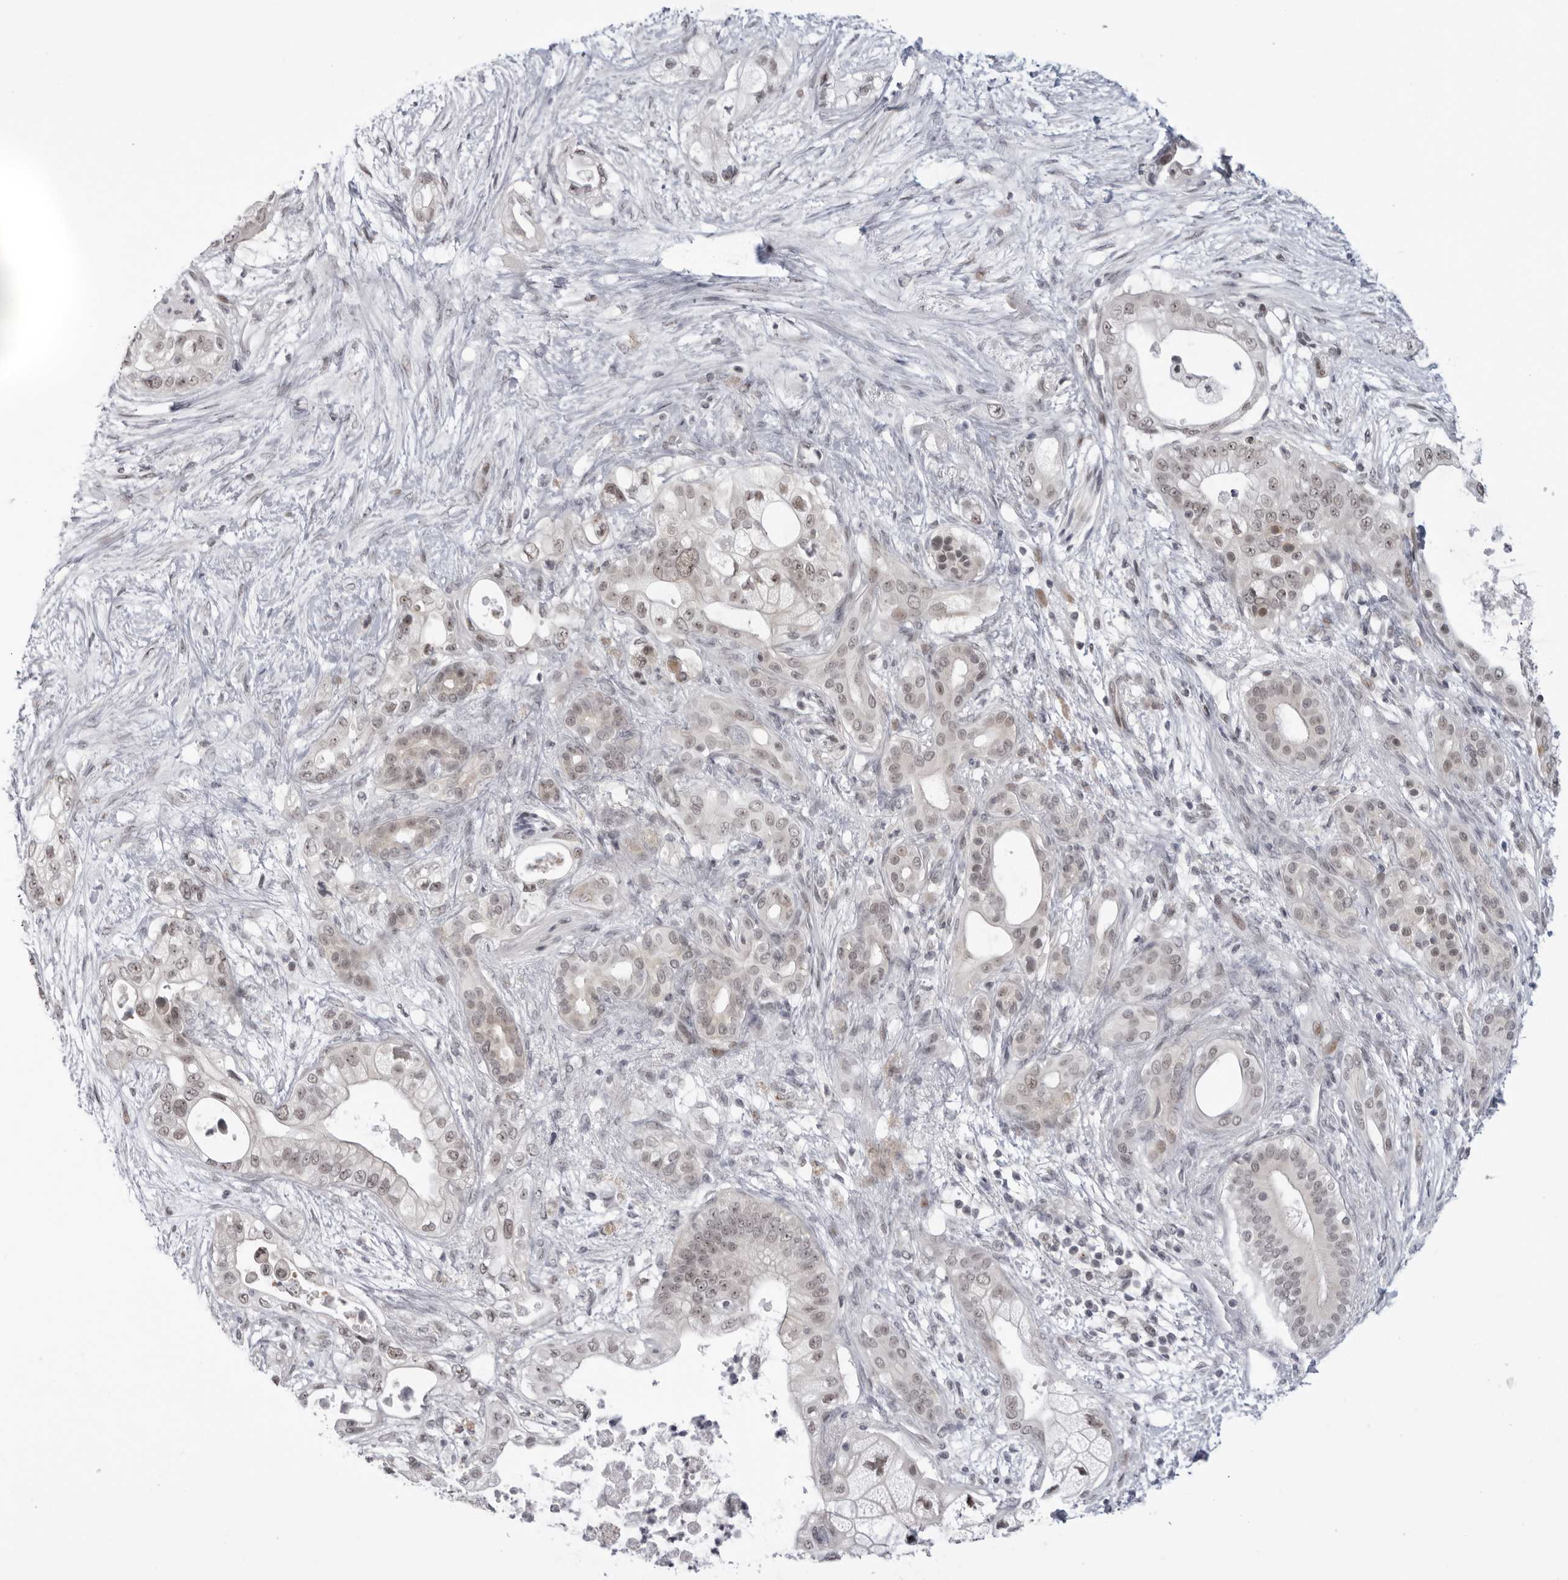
{"staining": {"intensity": "weak", "quantity": ">75%", "location": "nuclear"}, "tissue": "pancreatic cancer", "cell_type": "Tumor cells", "image_type": "cancer", "snomed": [{"axis": "morphology", "description": "Adenocarcinoma, NOS"}, {"axis": "topography", "description": "Pancreas"}], "caption": "This photomicrograph exhibits immunohistochemistry staining of pancreatic adenocarcinoma, with low weak nuclear positivity in approximately >75% of tumor cells.", "gene": "ALPK2", "patient": {"sex": "male", "age": 53}}